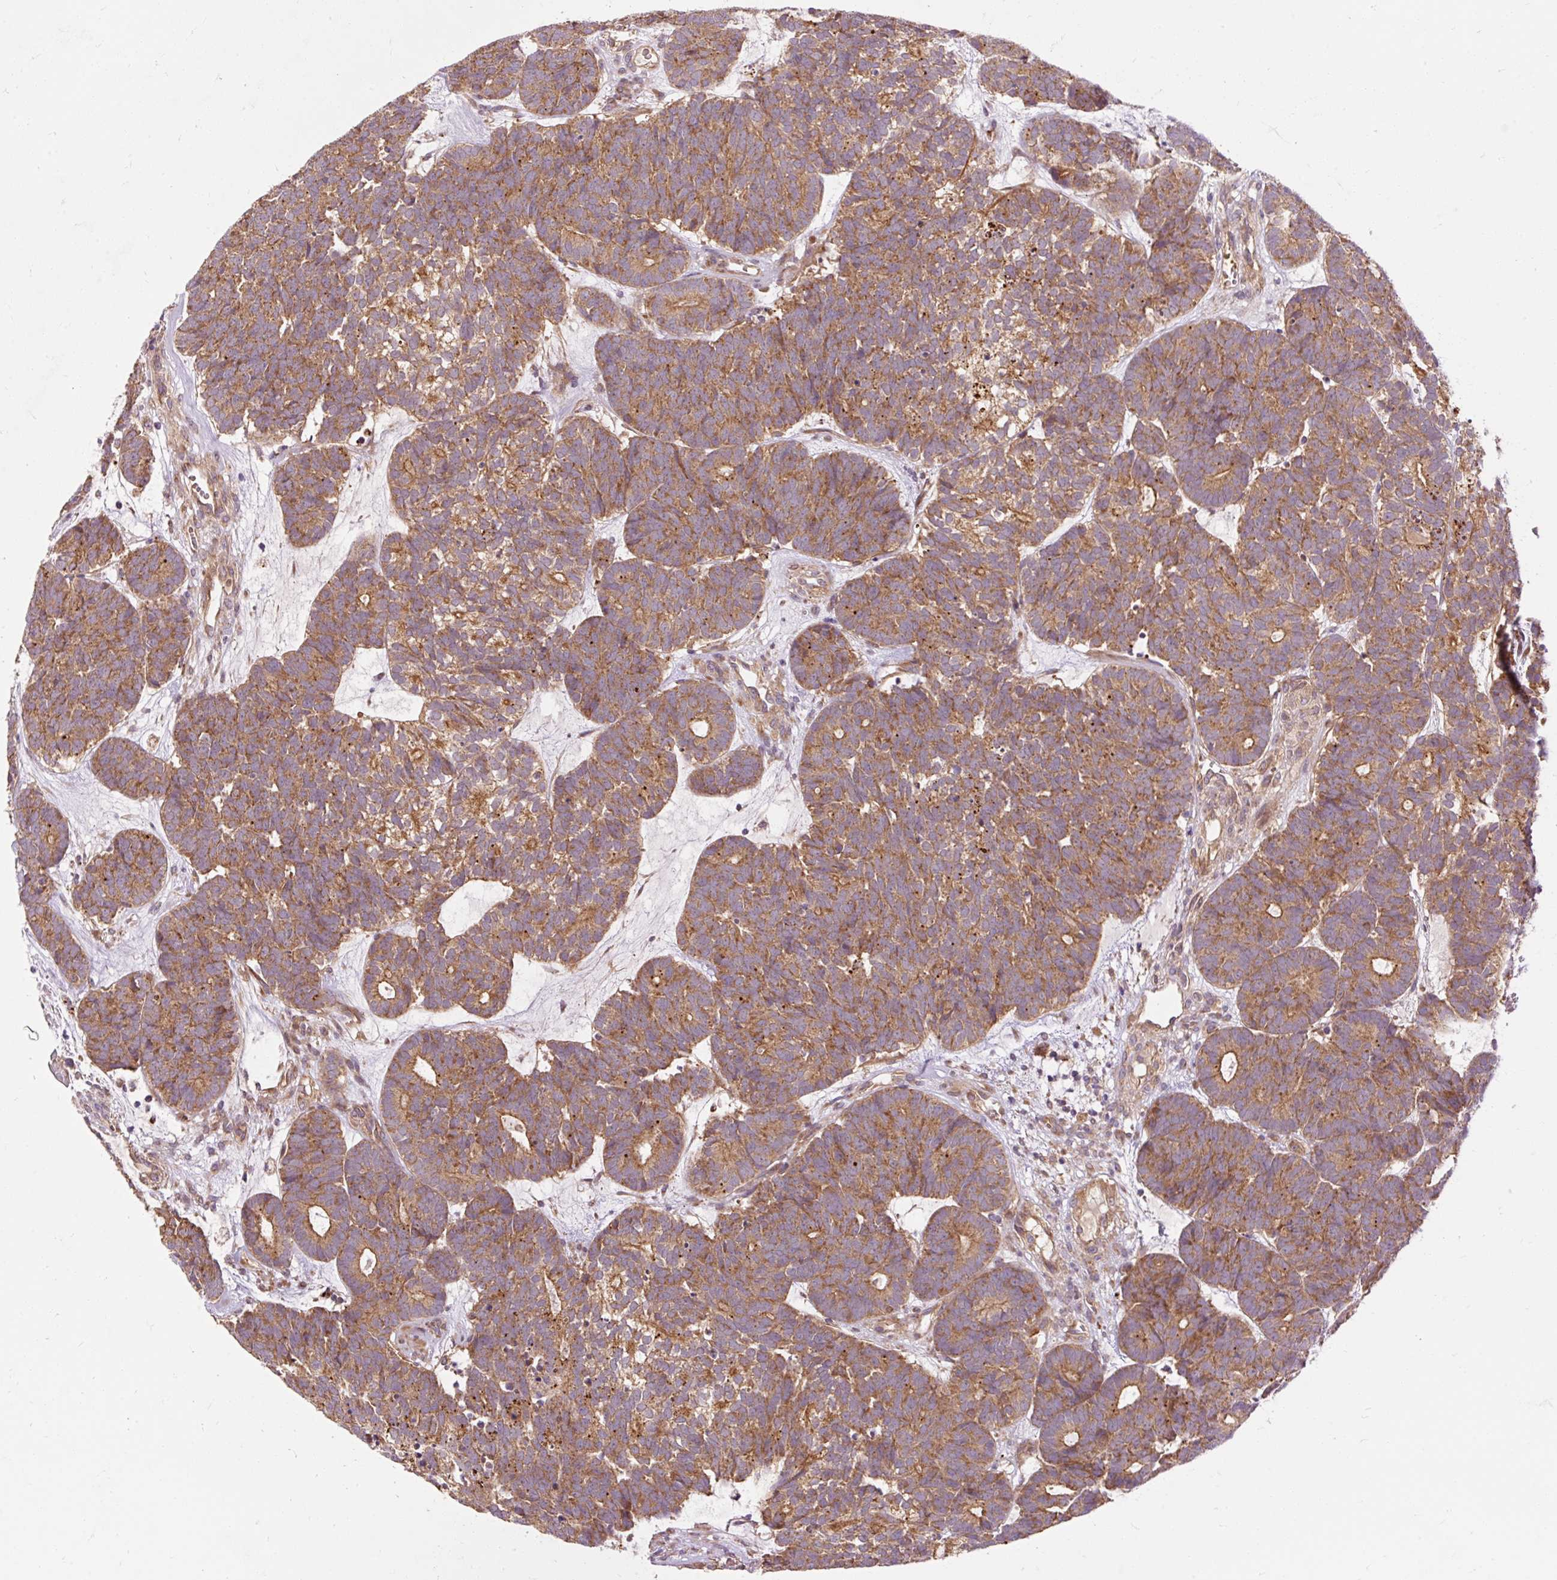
{"staining": {"intensity": "moderate", "quantity": ">75%", "location": "cytoplasmic/membranous"}, "tissue": "head and neck cancer", "cell_type": "Tumor cells", "image_type": "cancer", "snomed": [{"axis": "morphology", "description": "Adenocarcinoma, NOS"}, {"axis": "topography", "description": "Head-Neck"}], "caption": "This image reveals adenocarcinoma (head and neck) stained with IHC to label a protein in brown. The cytoplasmic/membranous of tumor cells show moderate positivity for the protein. Nuclei are counter-stained blue.", "gene": "RIPOR3", "patient": {"sex": "female", "age": 81}}